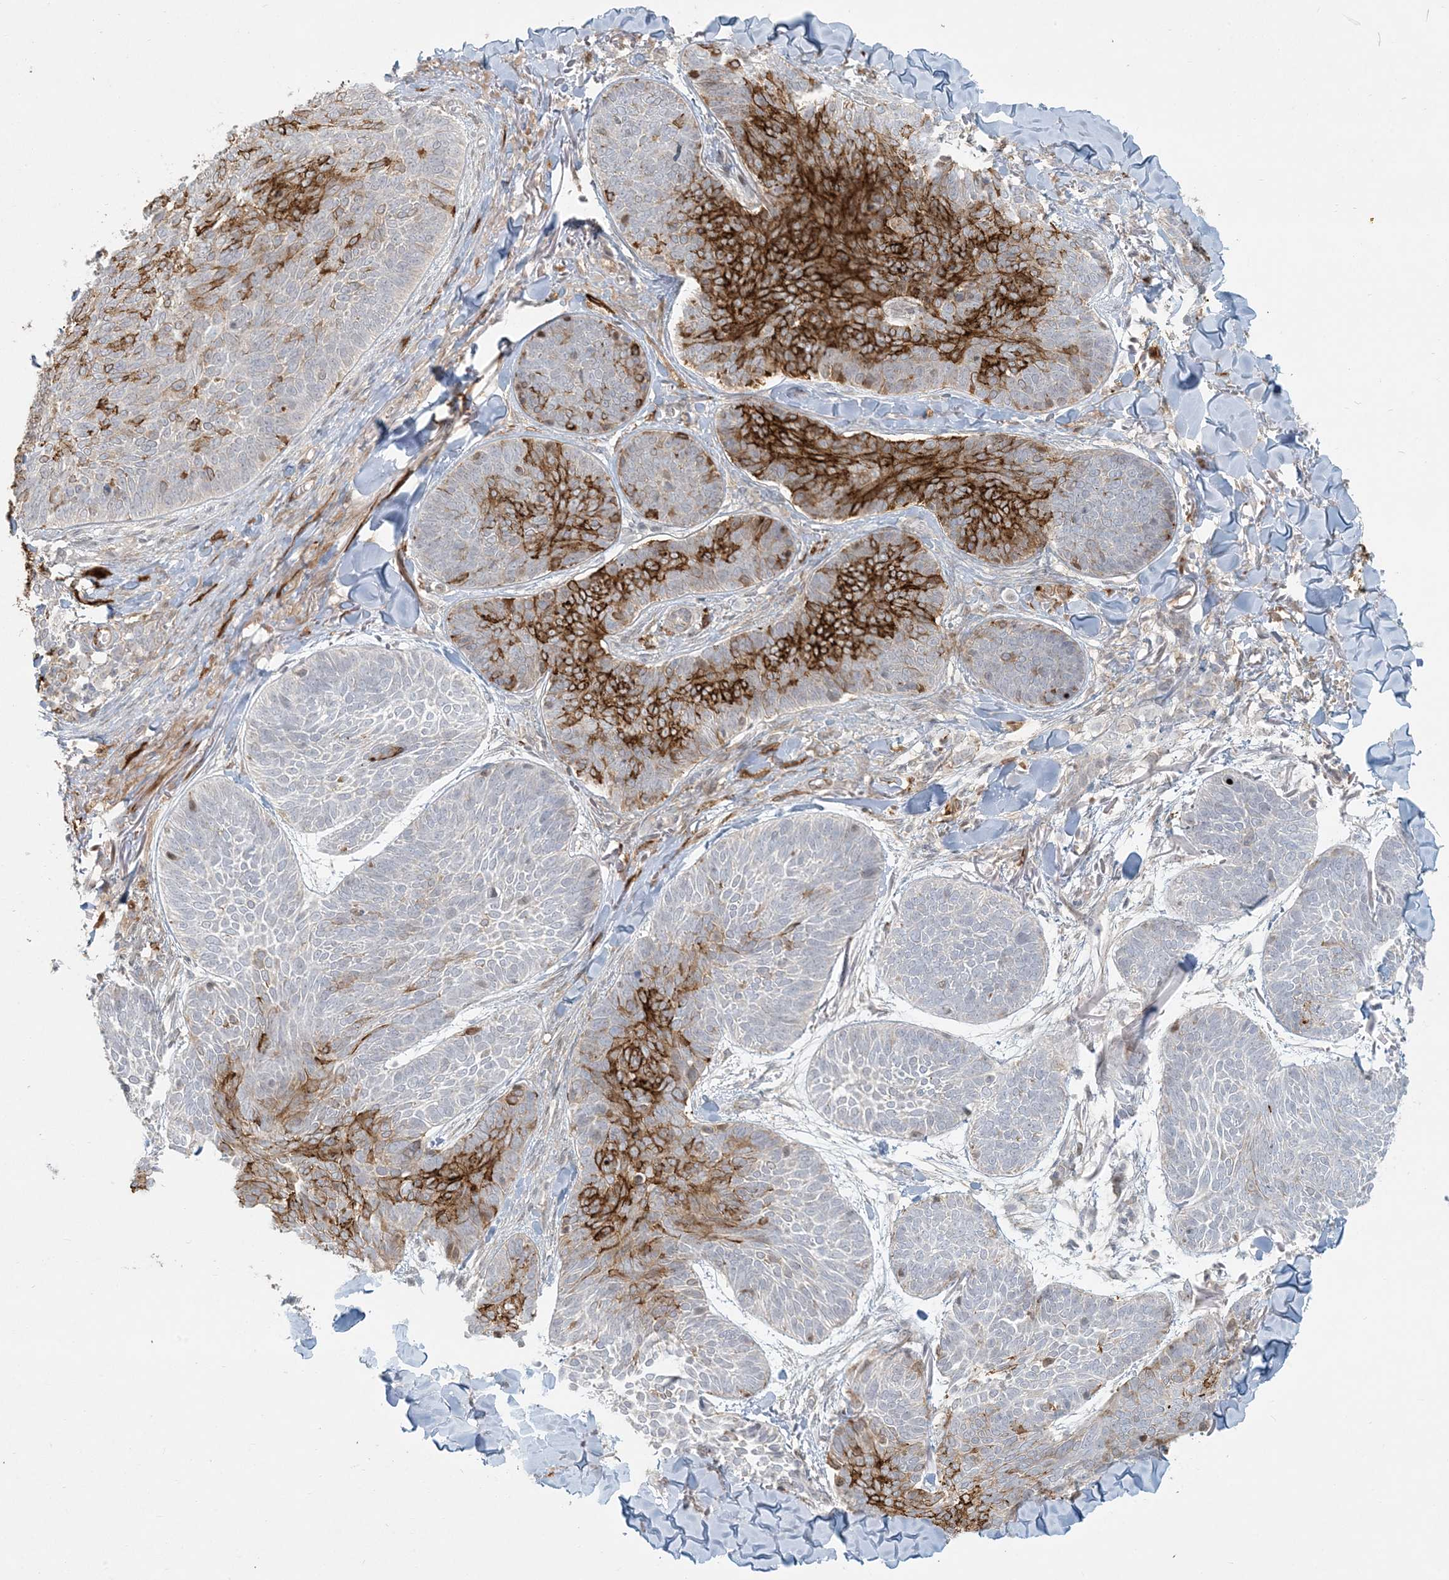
{"staining": {"intensity": "strong", "quantity": "25%-75%", "location": "cytoplasmic/membranous"}, "tissue": "skin cancer", "cell_type": "Tumor cells", "image_type": "cancer", "snomed": [{"axis": "morphology", "description": "Basal cell carcinoma"}, {"axis": "topography", "description": "Skin"}], "caption": "High-power microscopy captured an IHC micrograph of skin basal cell carcinoma, revealing strong cytoplasmic/membranous positivity in about 25%-75% of tumor cells. The staining was performed using DAB (3,3'-diaminobenzidine) to visualize the protein expression in brown, while the nuclei were stained in blue with hematoxylin (Magnification: 20x).", "gene": "BCORL1", "patient": {"sex": "male", "age": 85}}